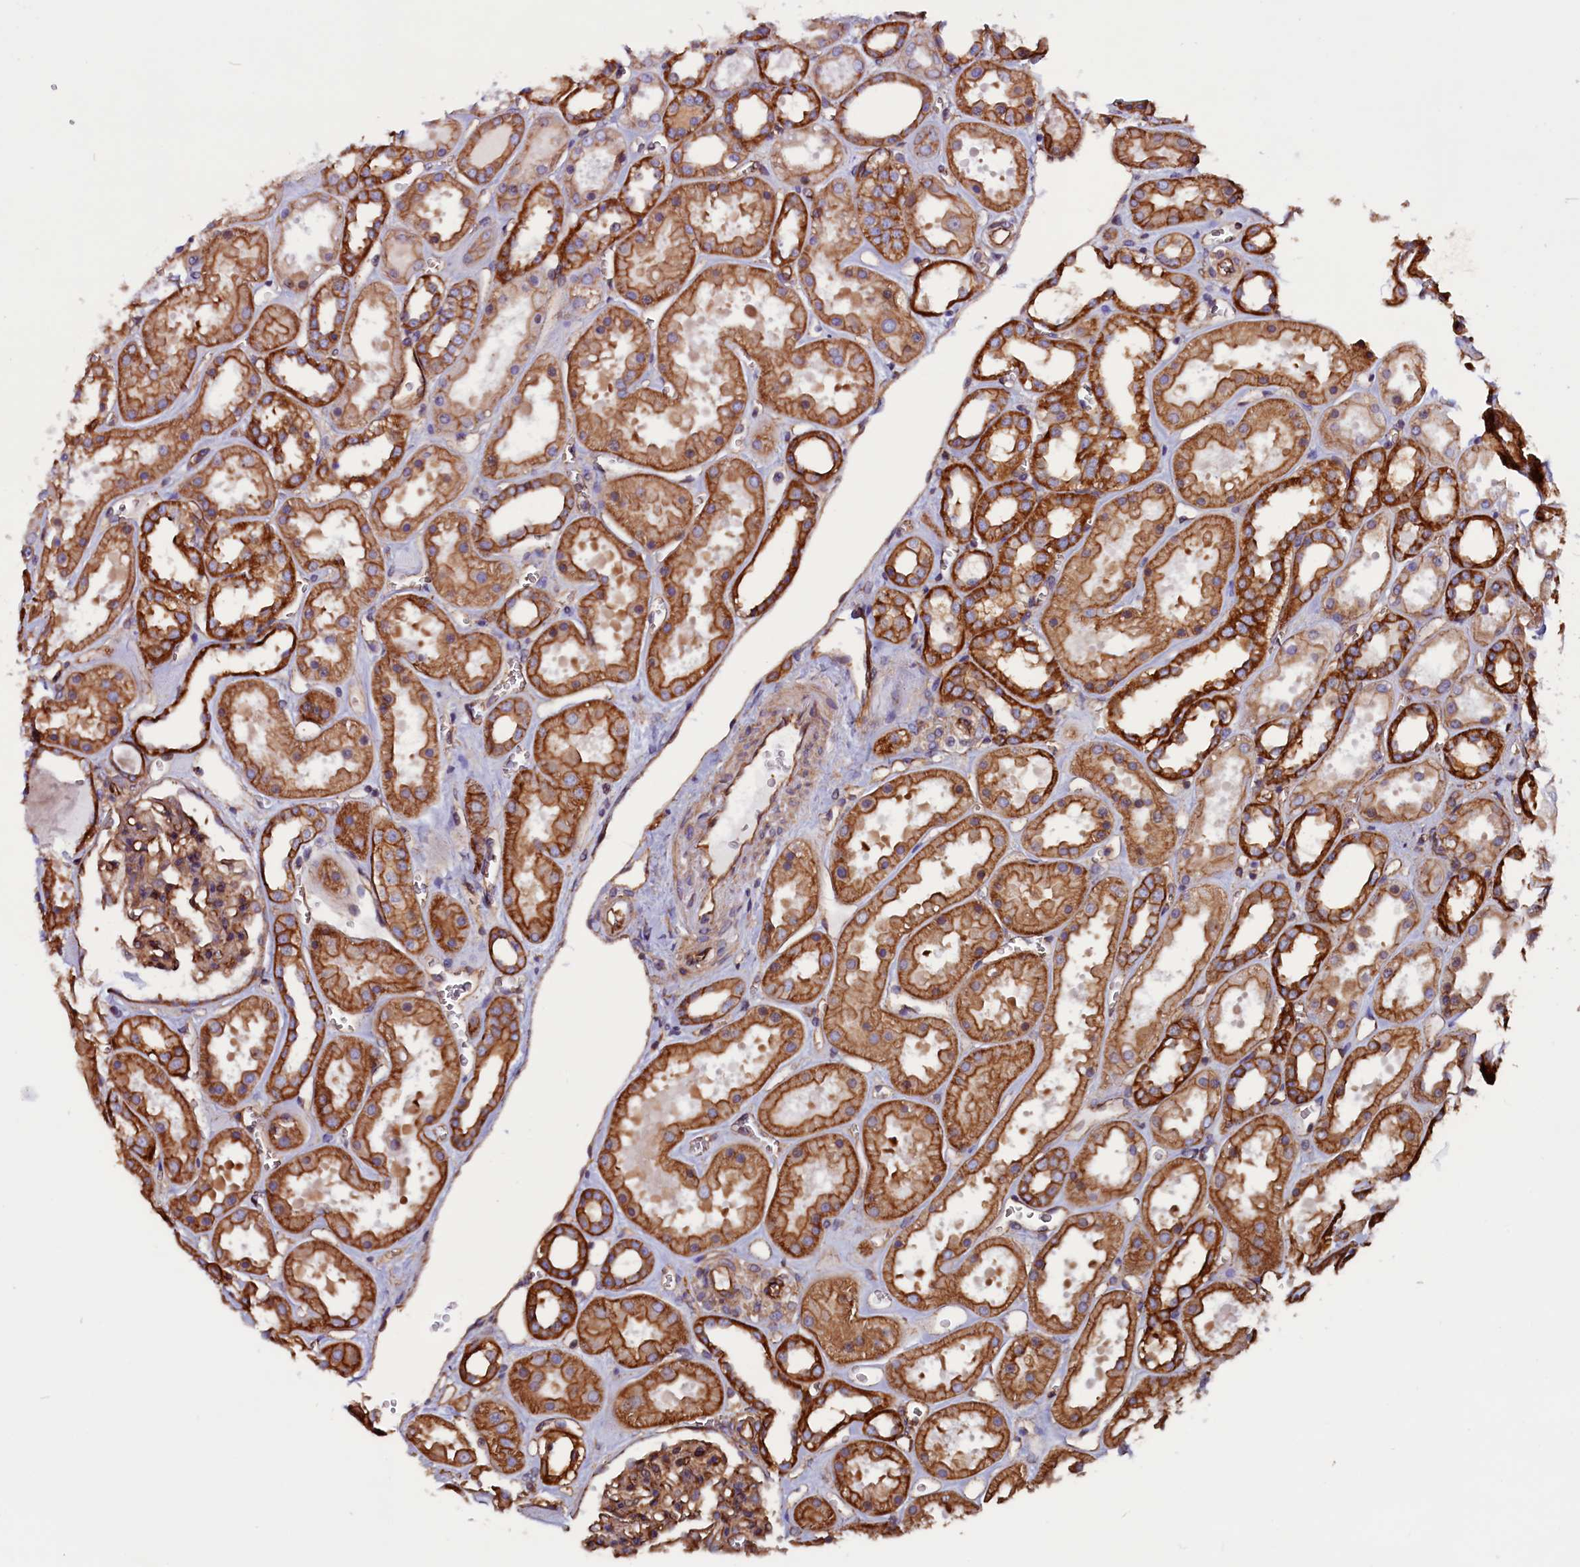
{"staining": {"intensity": "moderate", "quantity": ">75%", "location": "cytoplasmic/membranous"}, "tissue": "kidney", "cell_type": "Cells in glomeruli", "image_type": "normal", "snomed": [{"axis": "morphology", "description": "Normal tissue, NOS"}, {"axis": "topography", "description": "Kidney"}], "caption": "Moderate cytoplasmic/membranous staining for a protein is present in approximately >75% of cells in glomeruli of unremarkable kidney using IHC.", "gene": "ZNF749", "patient": {"sex": "female", "age": 41}}